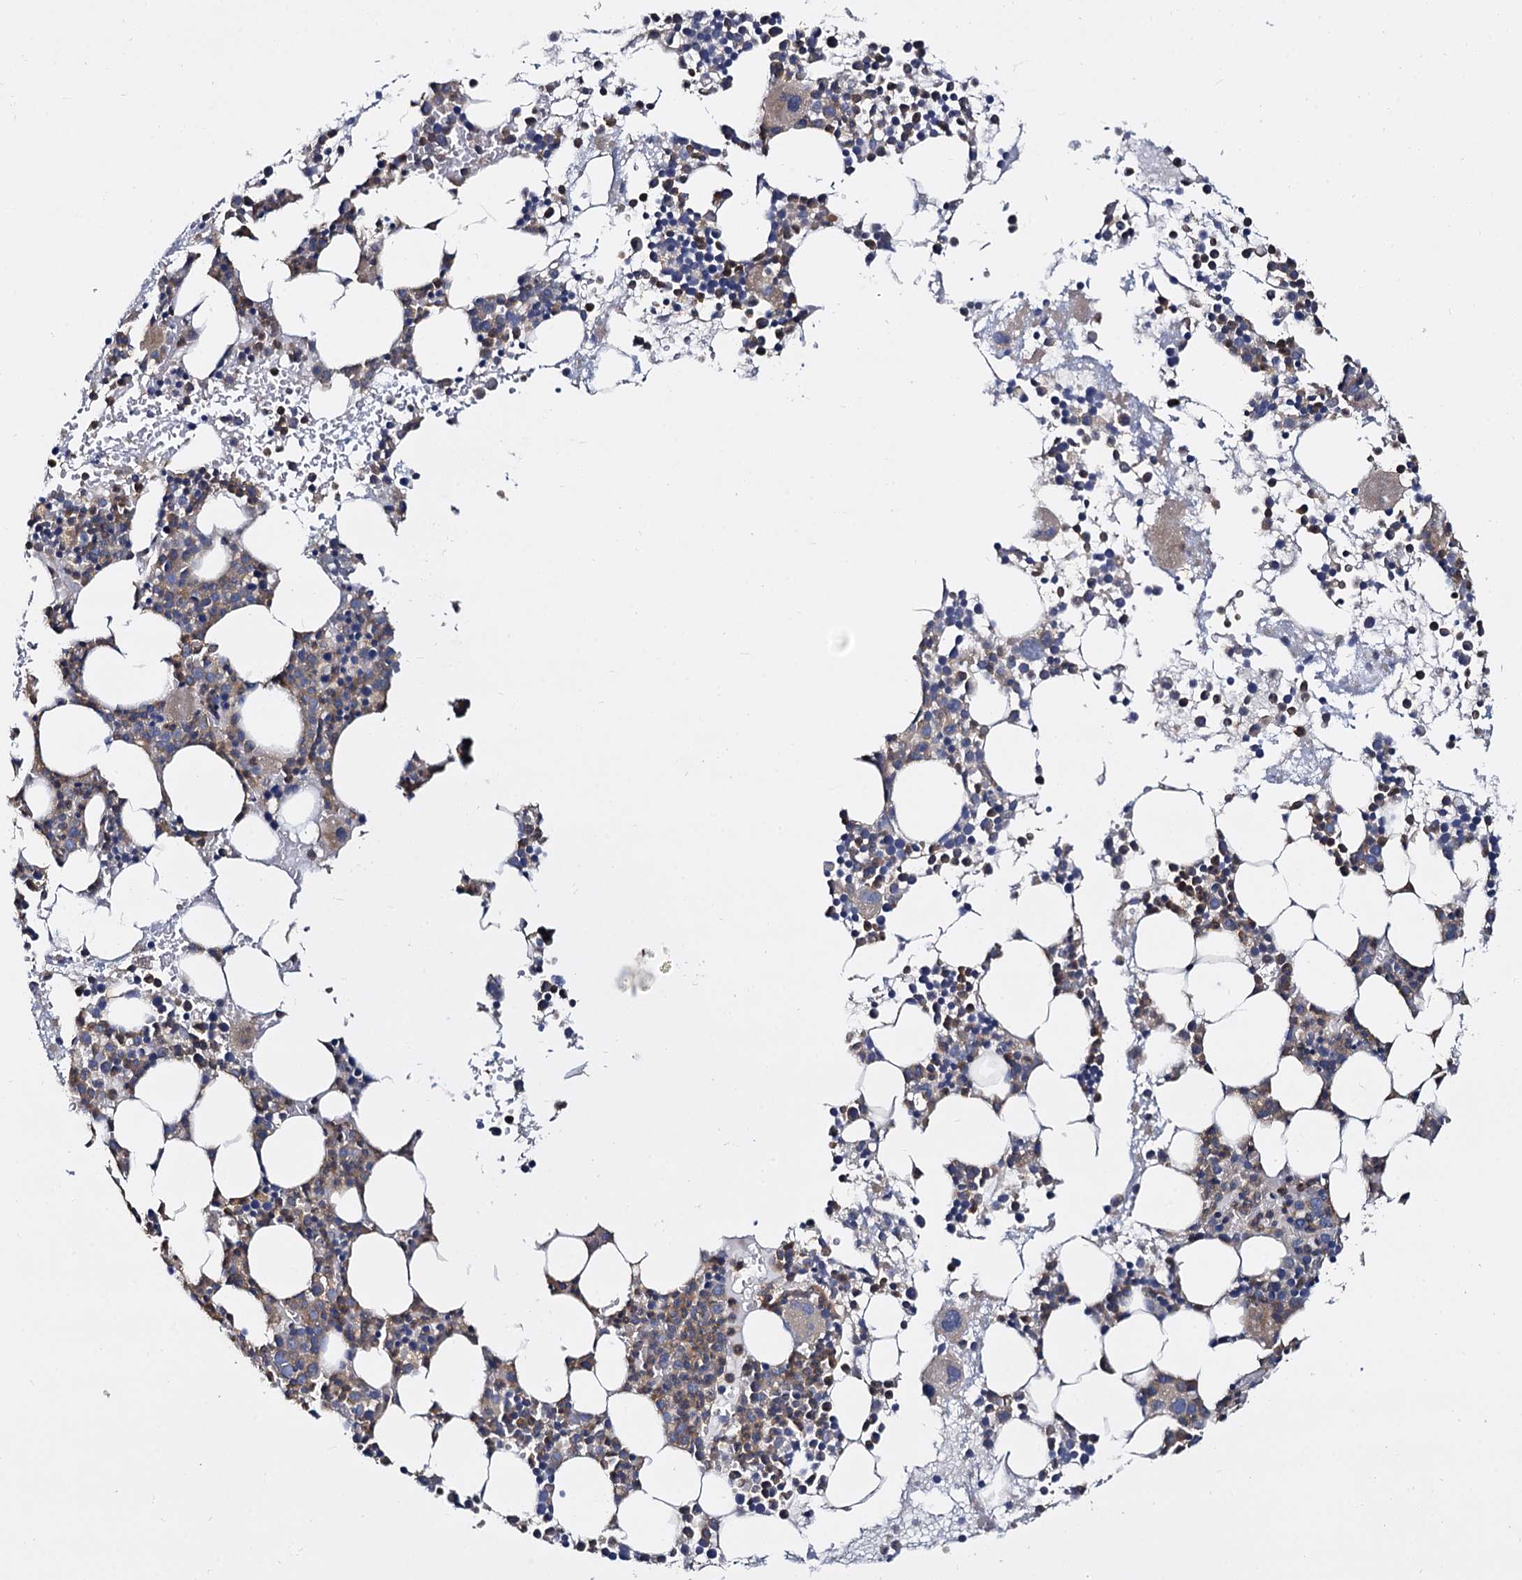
{"staining": {"intensity": "moderate", "quantity": "25%-75%", "location": "cytoplasmic/membranous"}, "tissue": "bone marrow", "cell_type": "Hematopoietic cells", "image_type": "normal", "snomed": [{"axis": "morphology", "description": "Normal tissue, NOS"}, {"axis": "topography", "description": "Bone marrow"}], "caption": "Approximately 25%-75% of hematopoietic cells in unremarkable bone marrow exhibit moderate cytoplasmic/membranous protein staining as visualized by brown immunohistochemical staining.", "gene": "ANKRD13A", "patient": {"sex": "female", "age": 76}}